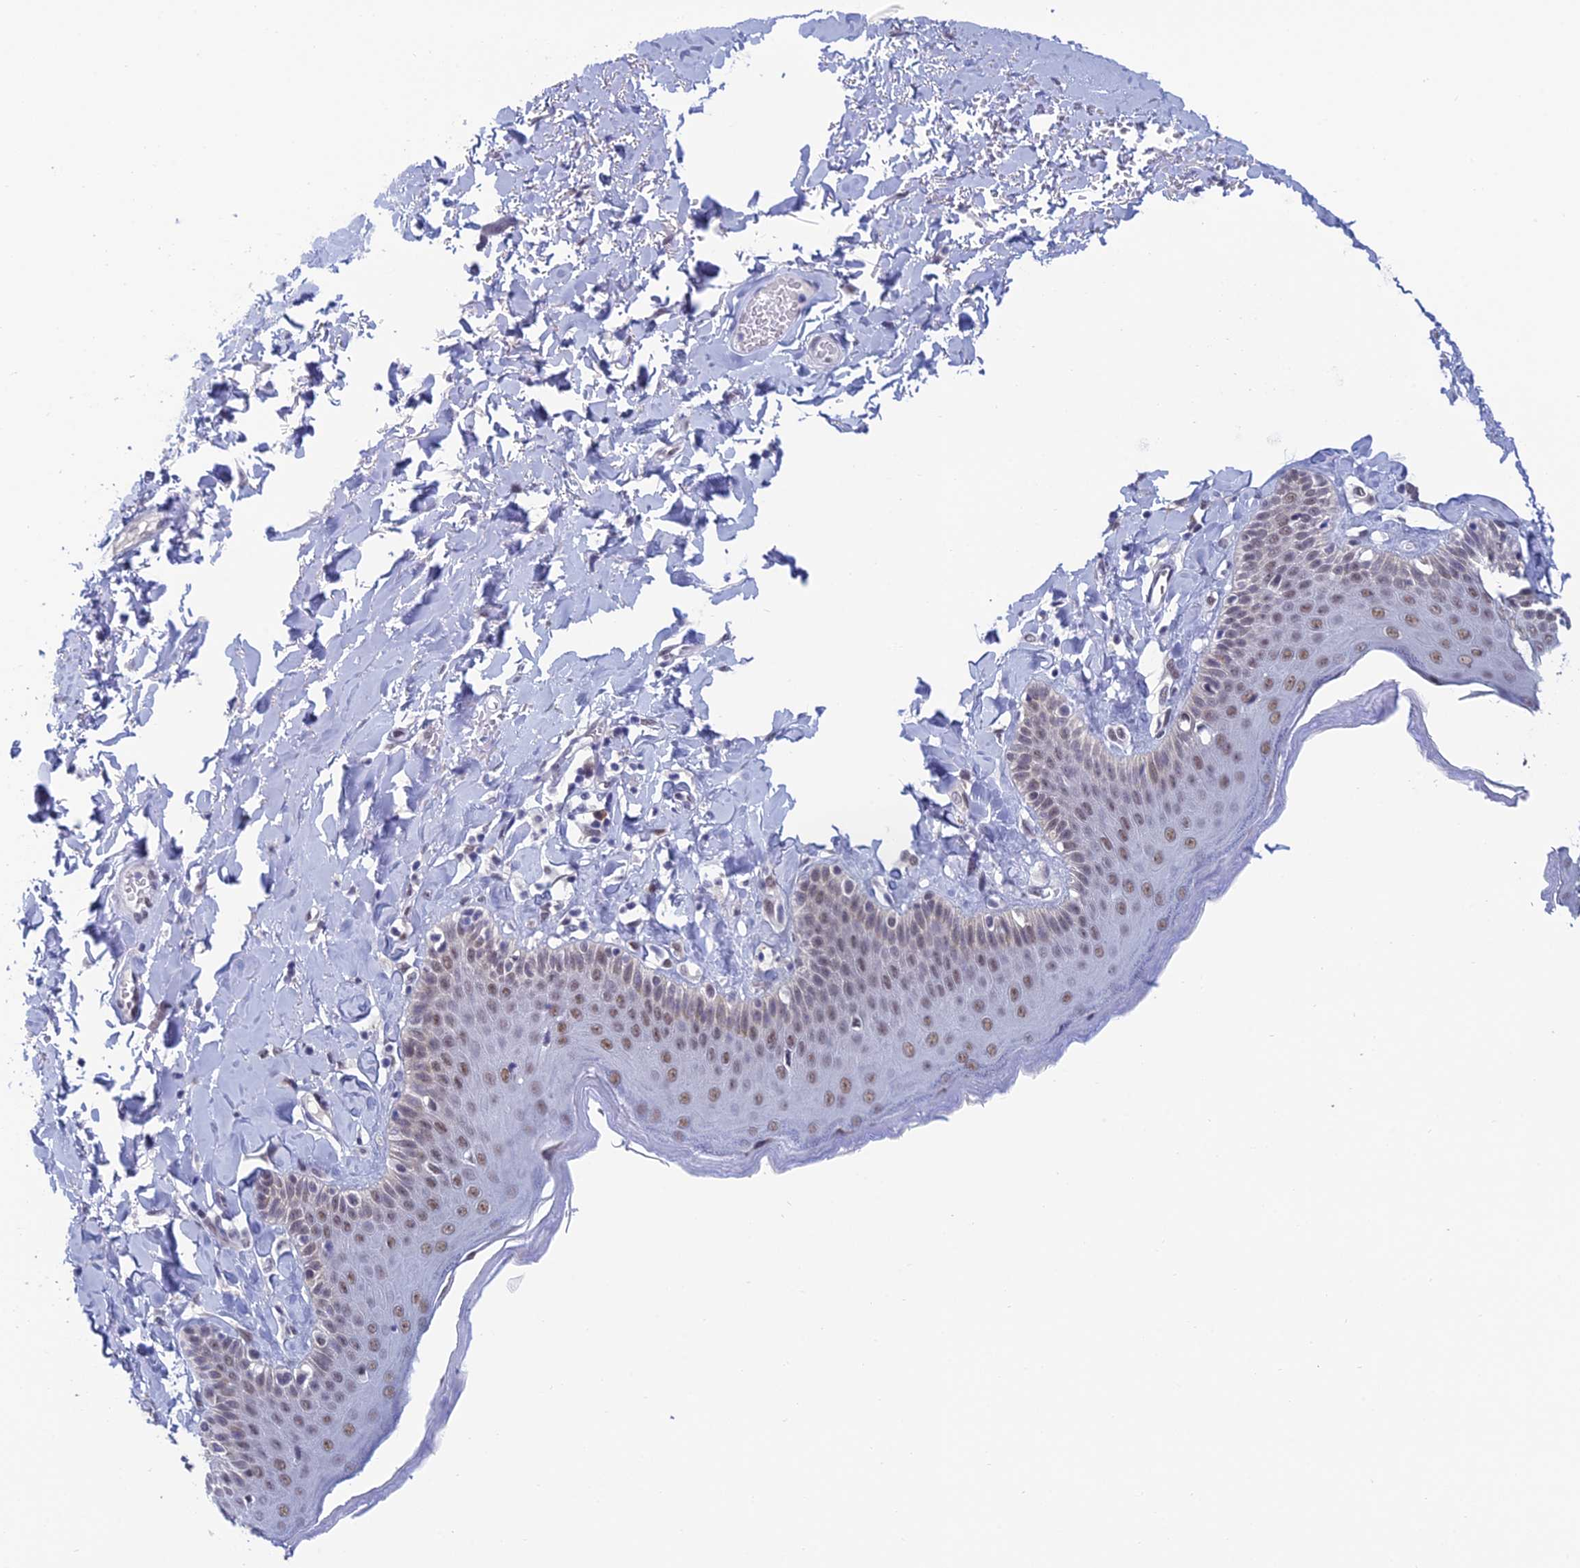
{"staining": {"intensity": "moderate", "quantity": "<25%", "location": "nuclear"}, "tissue": "skin", "cell_type": "Epidermal cells", "image_type": "normal", "snomed": [{"axis": "morphology", "description": "Normal tissue, NOS"}, {"axis": "topography", "description": "Anal"}], "caption": "Immunohistochemical staining of unremarkable skin exhibits moderate nuclear protein staining in about <25% of epidermal cells. The staining was performed using DAB (3,3'-diaminobenzidine) to visualize the protein expression in brown, while the nuclei were stained in blue with hematoxylin (Magnification: 20x).", "gene": "NABP2", "patient": {"sex": "male", "age": 69}}